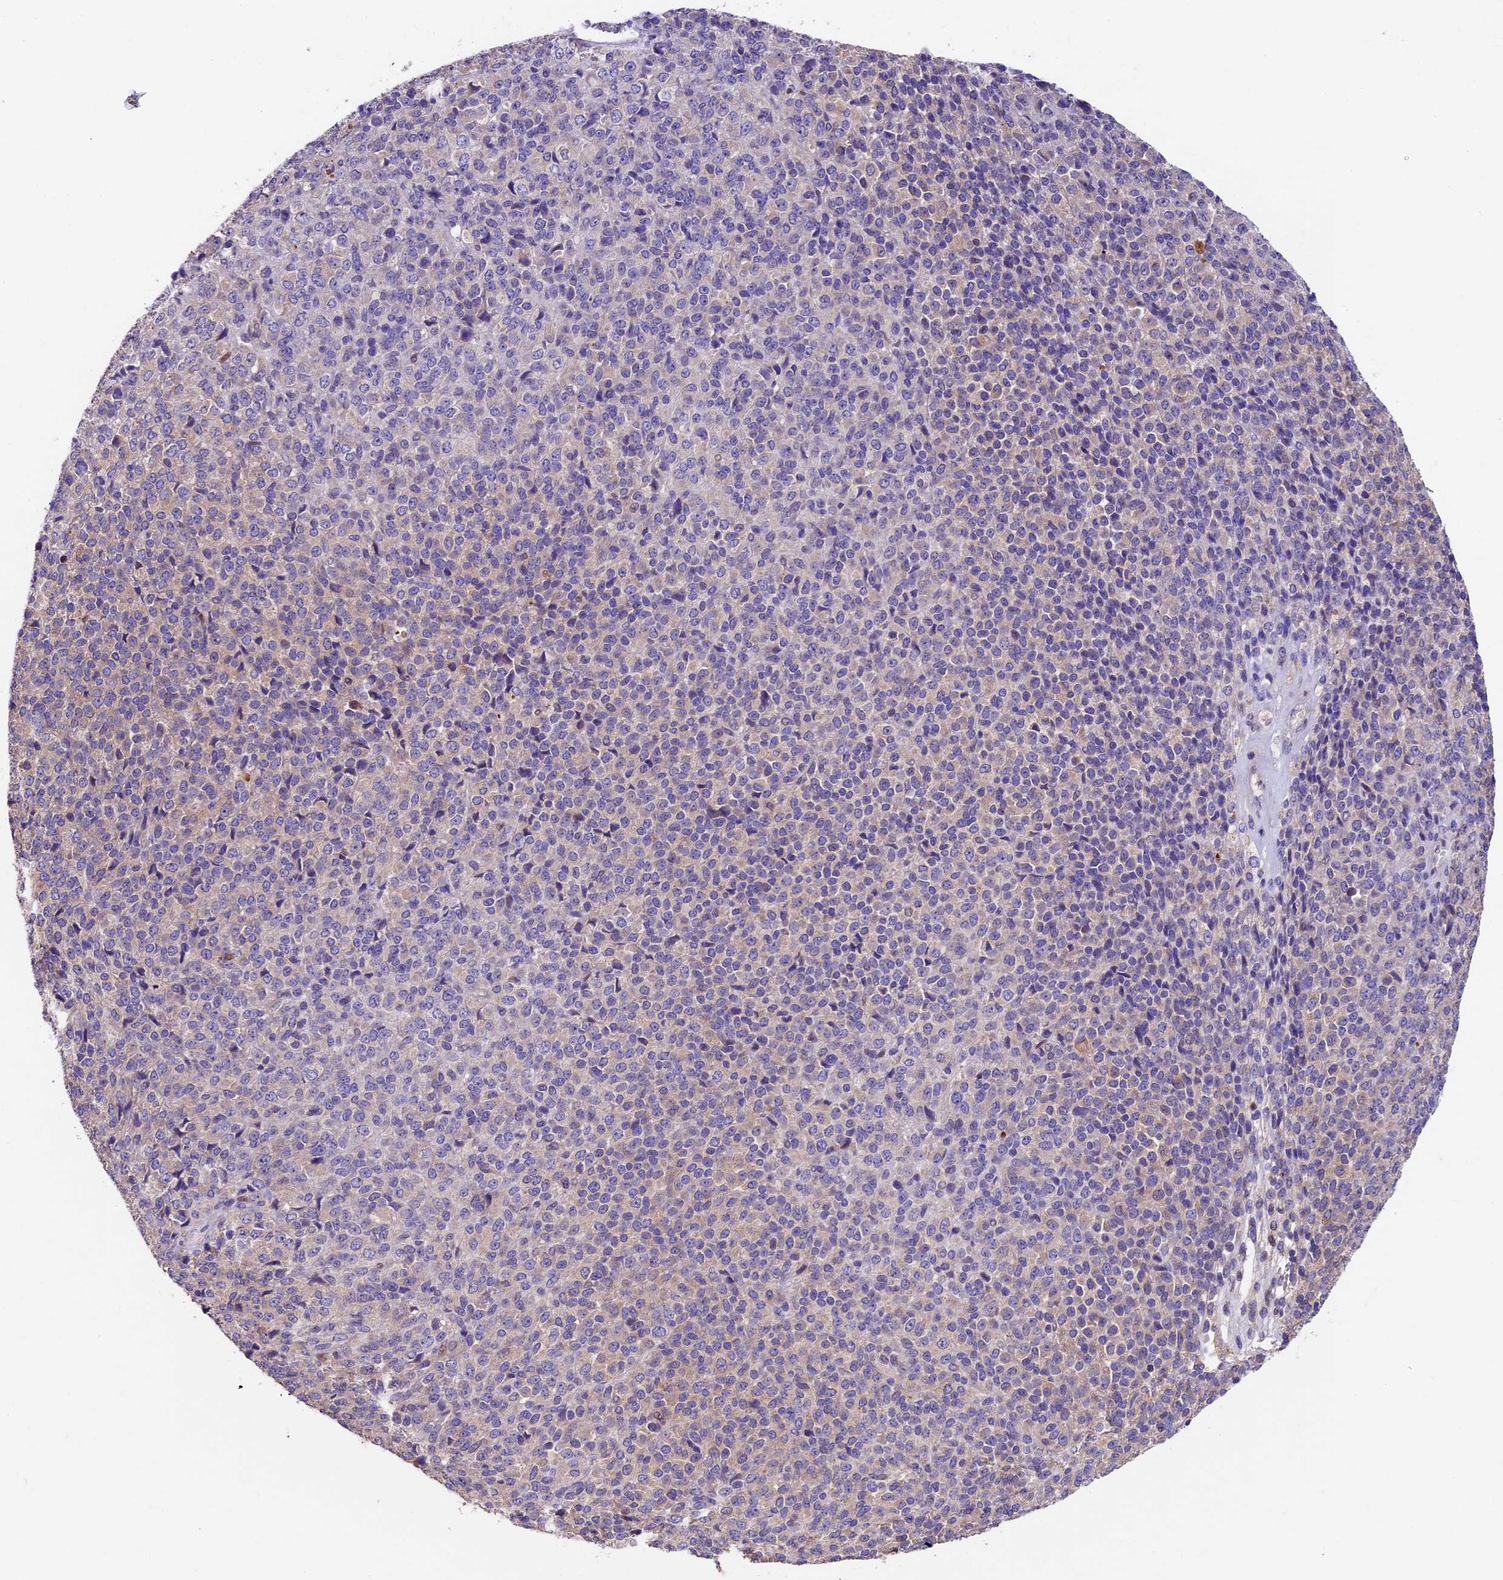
{"staining": {"intensity": "negative", "quantity": "none", "location": "none"}, "tissue": "melanoma", "cell_type": "Tumor cells", "image_type": "cancer", "snomed": [{"axis": "morphology", "description": "Malignant melanoma, Metastatic site"}, {"axis": "topography", "description": "Brain"}], "caption": "There is no significant positivity in tumor cells of melanoma.", "gene": "SBNO2", "patient": {"sex": "female", "age": 56}}